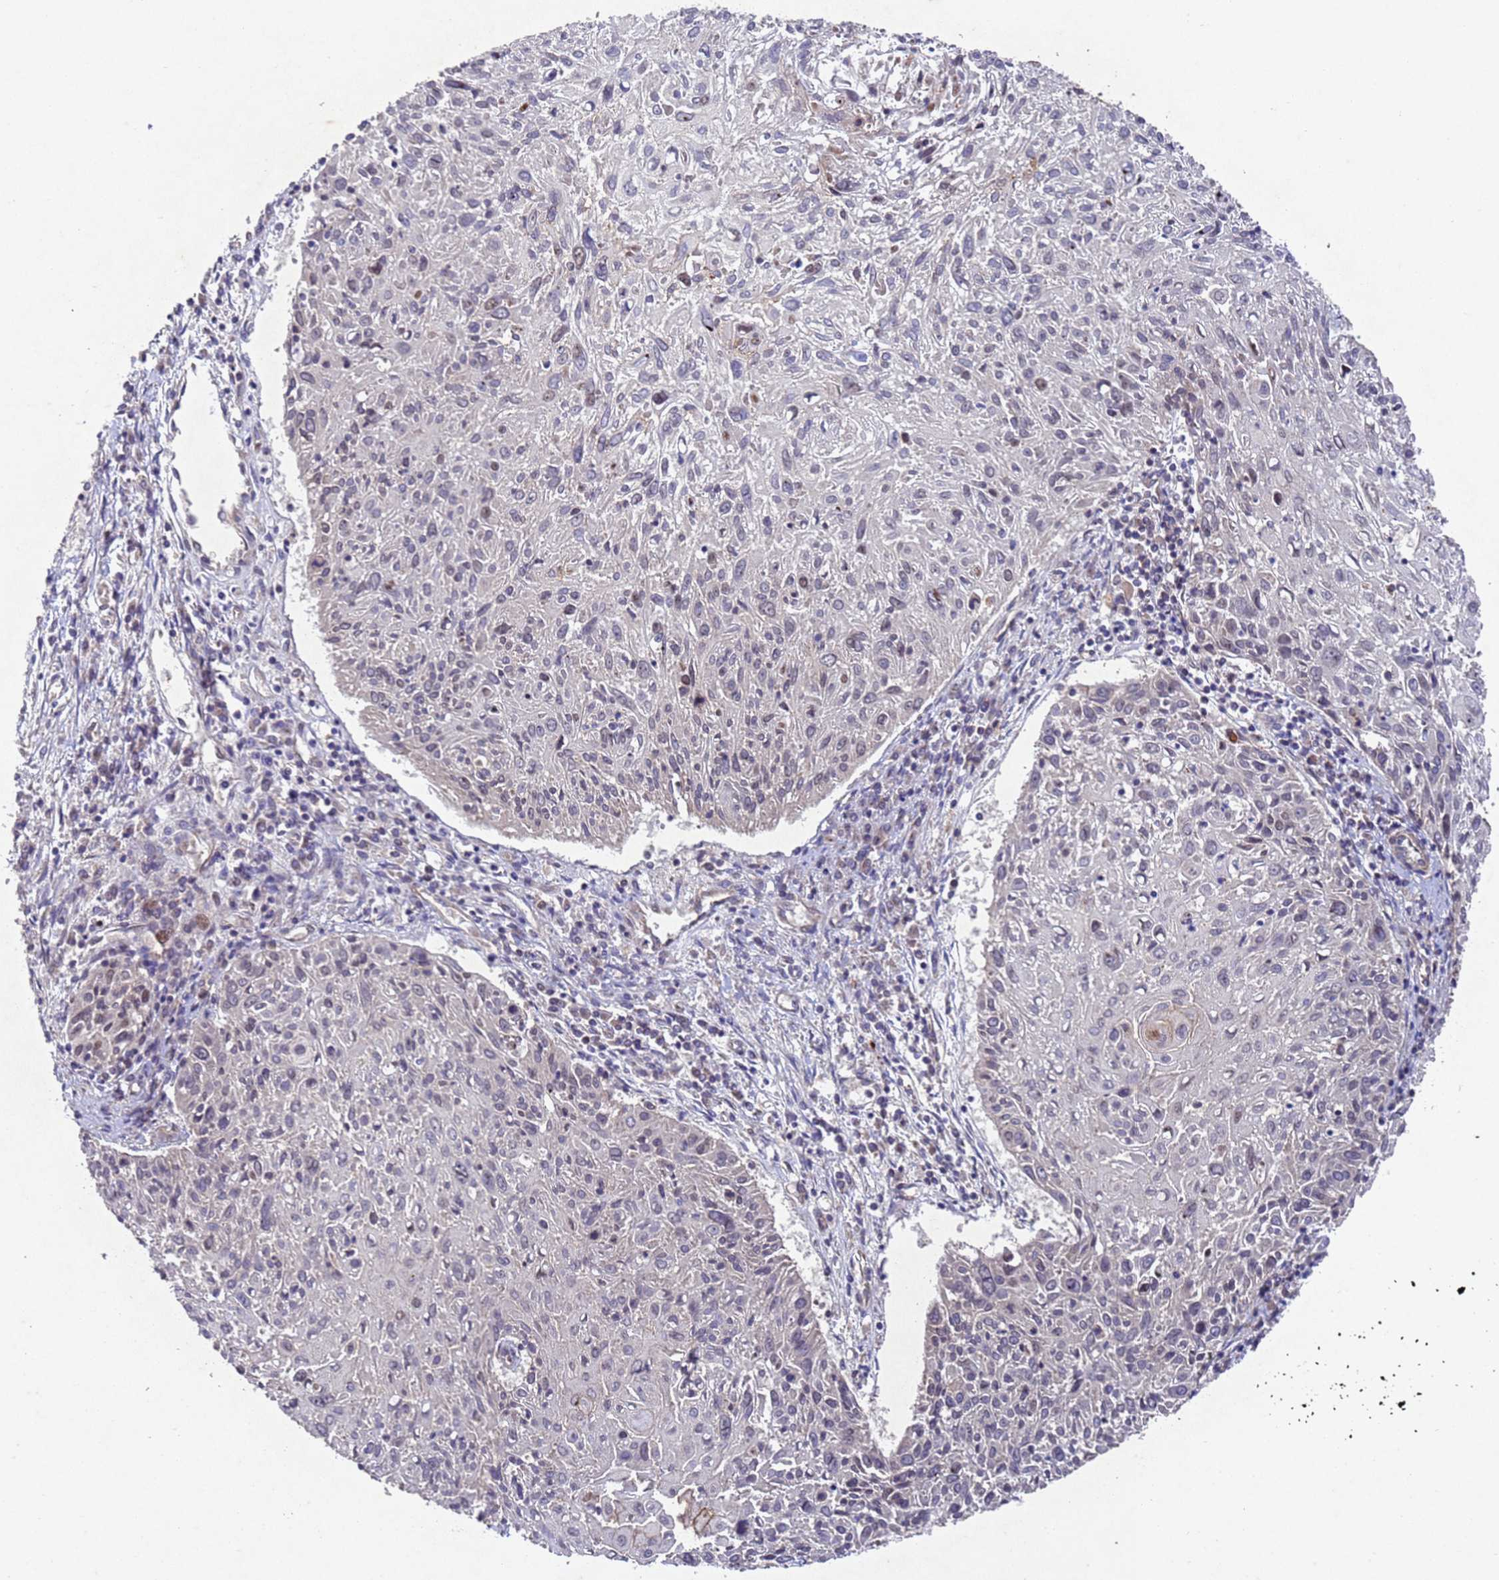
{"staining": {"intensity": "negative", "quantity": "none", "location": "none"}, "tissue": "cervical cancer", "cell_type": "Tumor cells", "image_type": "cancer", "snomed": [{"axis": "morphology", "description": "Squamous cell carcinoma, NOS"}, {"axis": "topography", "description": "Cervix"}], "caption": "Image shows no protein positivity in tumor cells of cervical squamous cell carcinoma tissue. The staining was performed using DAB (3,3'-diaminobenzidine) to visualize the protein expression in brown, while the nuclei were stained in blue with hematoxylin (Magnification: 20x).", "gene": "TBK1", "patient": {"sex": "female", "age": 51}}